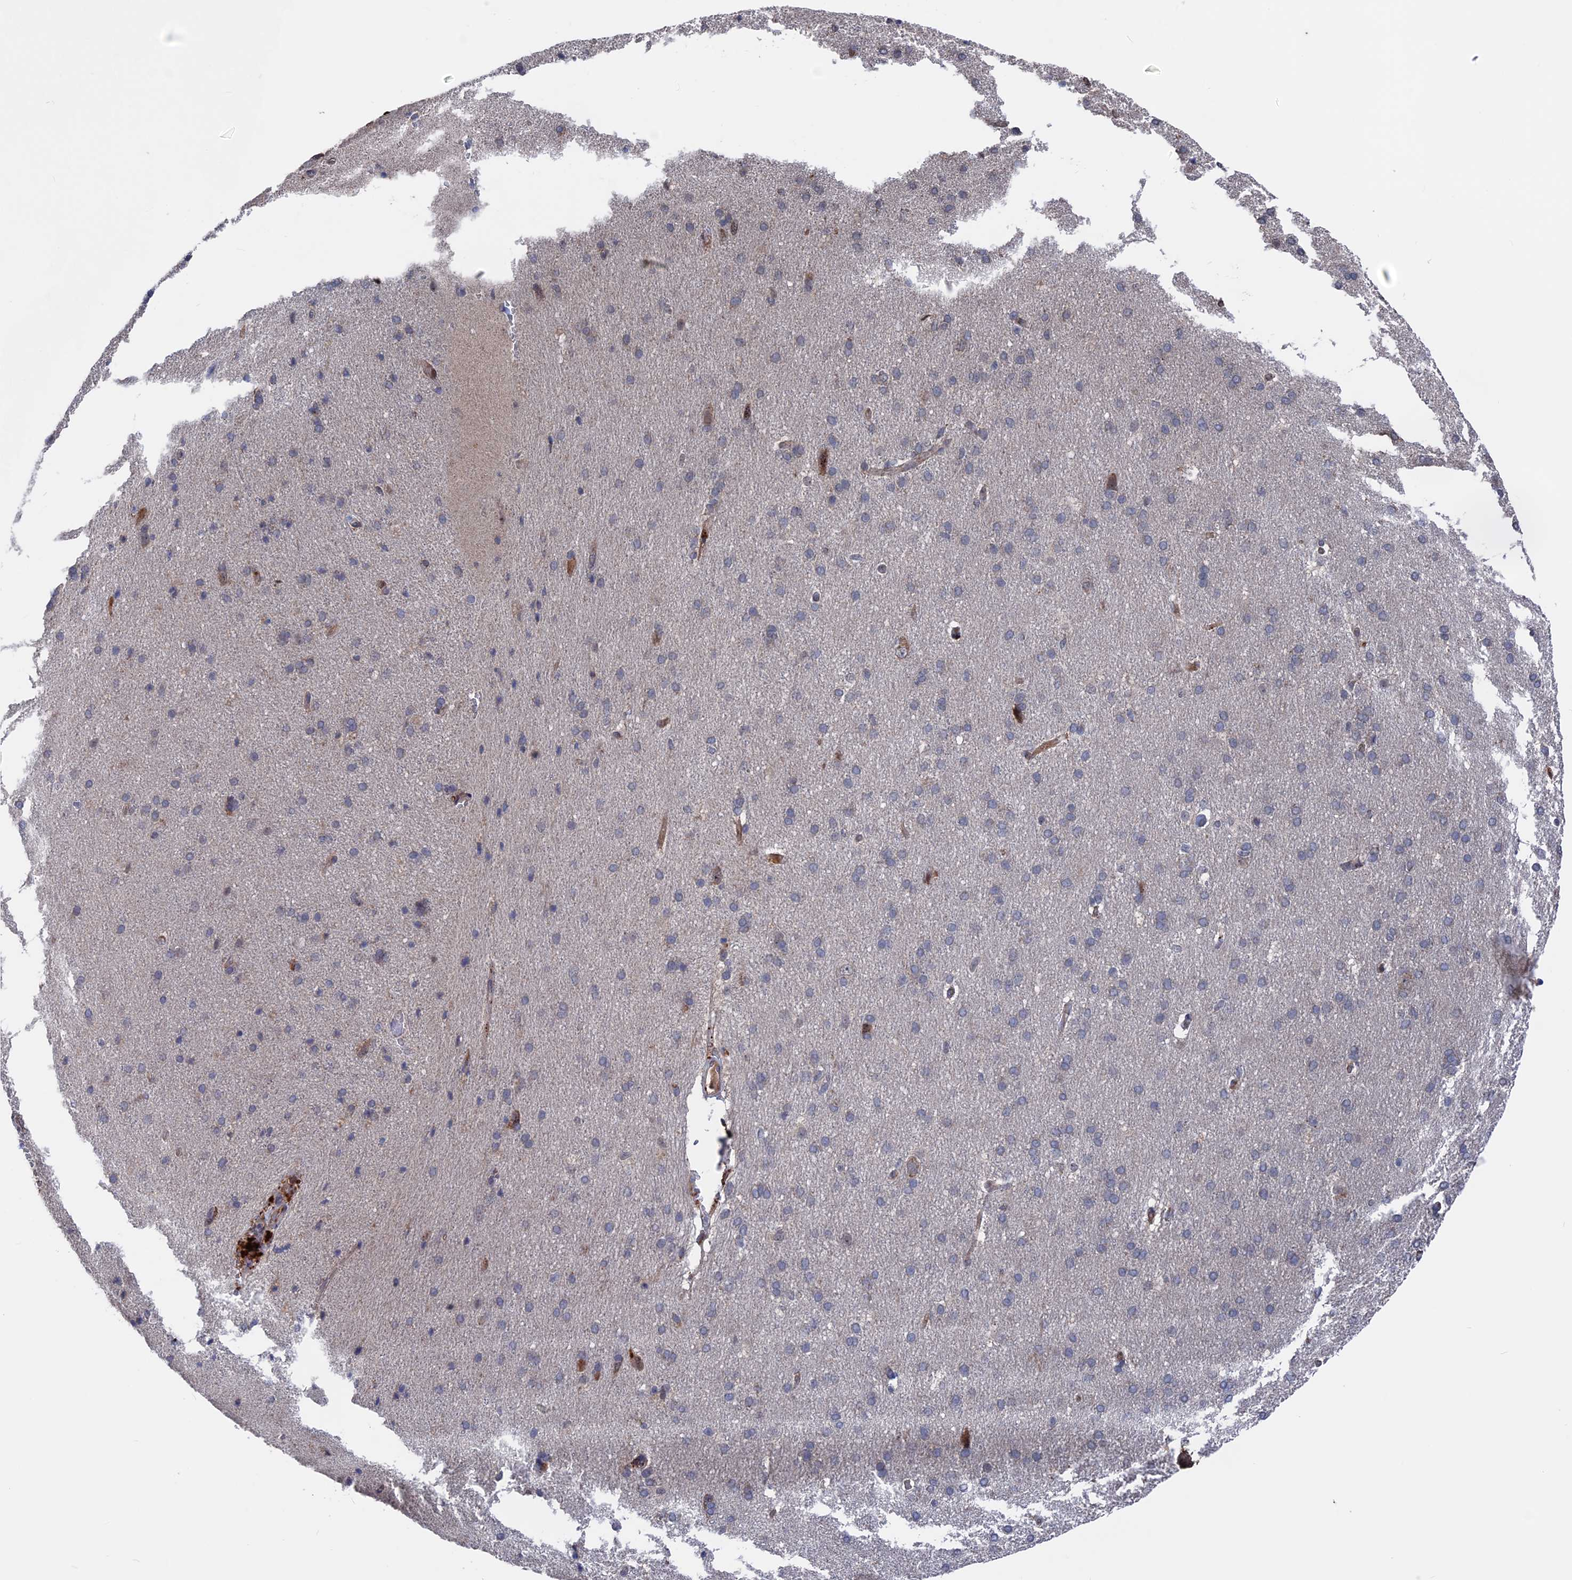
{"staining": {"intensity": "negative", "quantity": "none", "location": "none"}, "tissue": "cerebral cortex", "cell_type": "Endothelial cells", "image_type": "normal", "snomed": [{"axis": "morphology", "description": "Normal tissue, NOS"}, {"axis": "topography", "description": "Cerebral cortex"}], "caption": "IHC of unremarkable human cerebral cortex displays no positivity in endothelial cells. (DAB immunohistochemistry (IHC), high magnification).", "gene": "PLA2G15", "patient": {"sex": "male", "age": 62}}